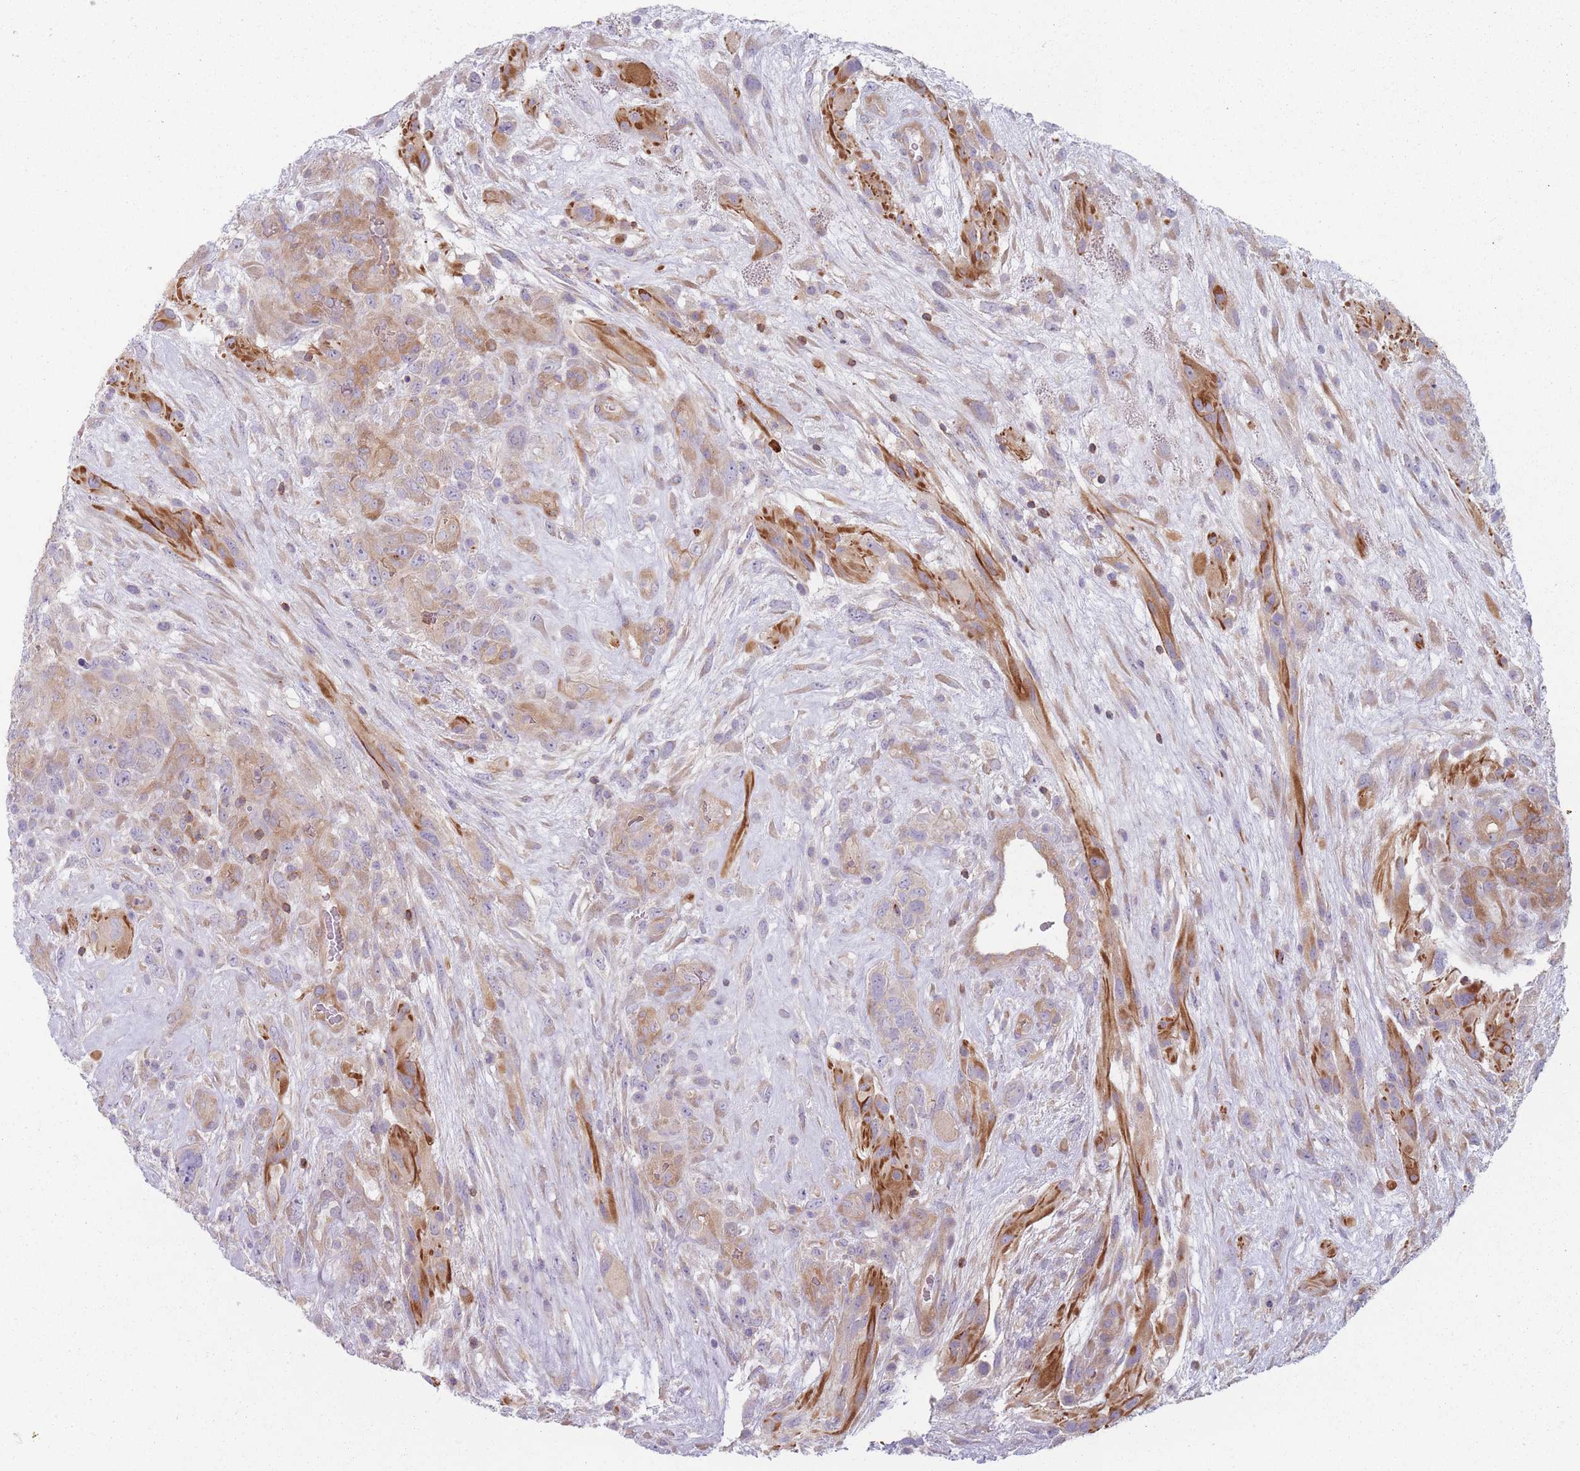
{"staining": {"intensity": "strong", "quantity": "<25%", "location": "cytoplasmic/membranous"}, "tissue": "glioma", "cell_type": "Tumor cells", "image_type": "cancer", "snomed": [{"axis": "morphology", "description": "Glioma, malignant, High grade"}, {"axis": "topography", "description": "Brain"}], "caption": "Brown immunohistochemical staining in malignant glioma (high-grade) reveals strong cytoplasmic/membranous expression in about <25% of tumor cells.", "gene": "HSBP1L1", "patient": {"sex": "male", "age": 61}}